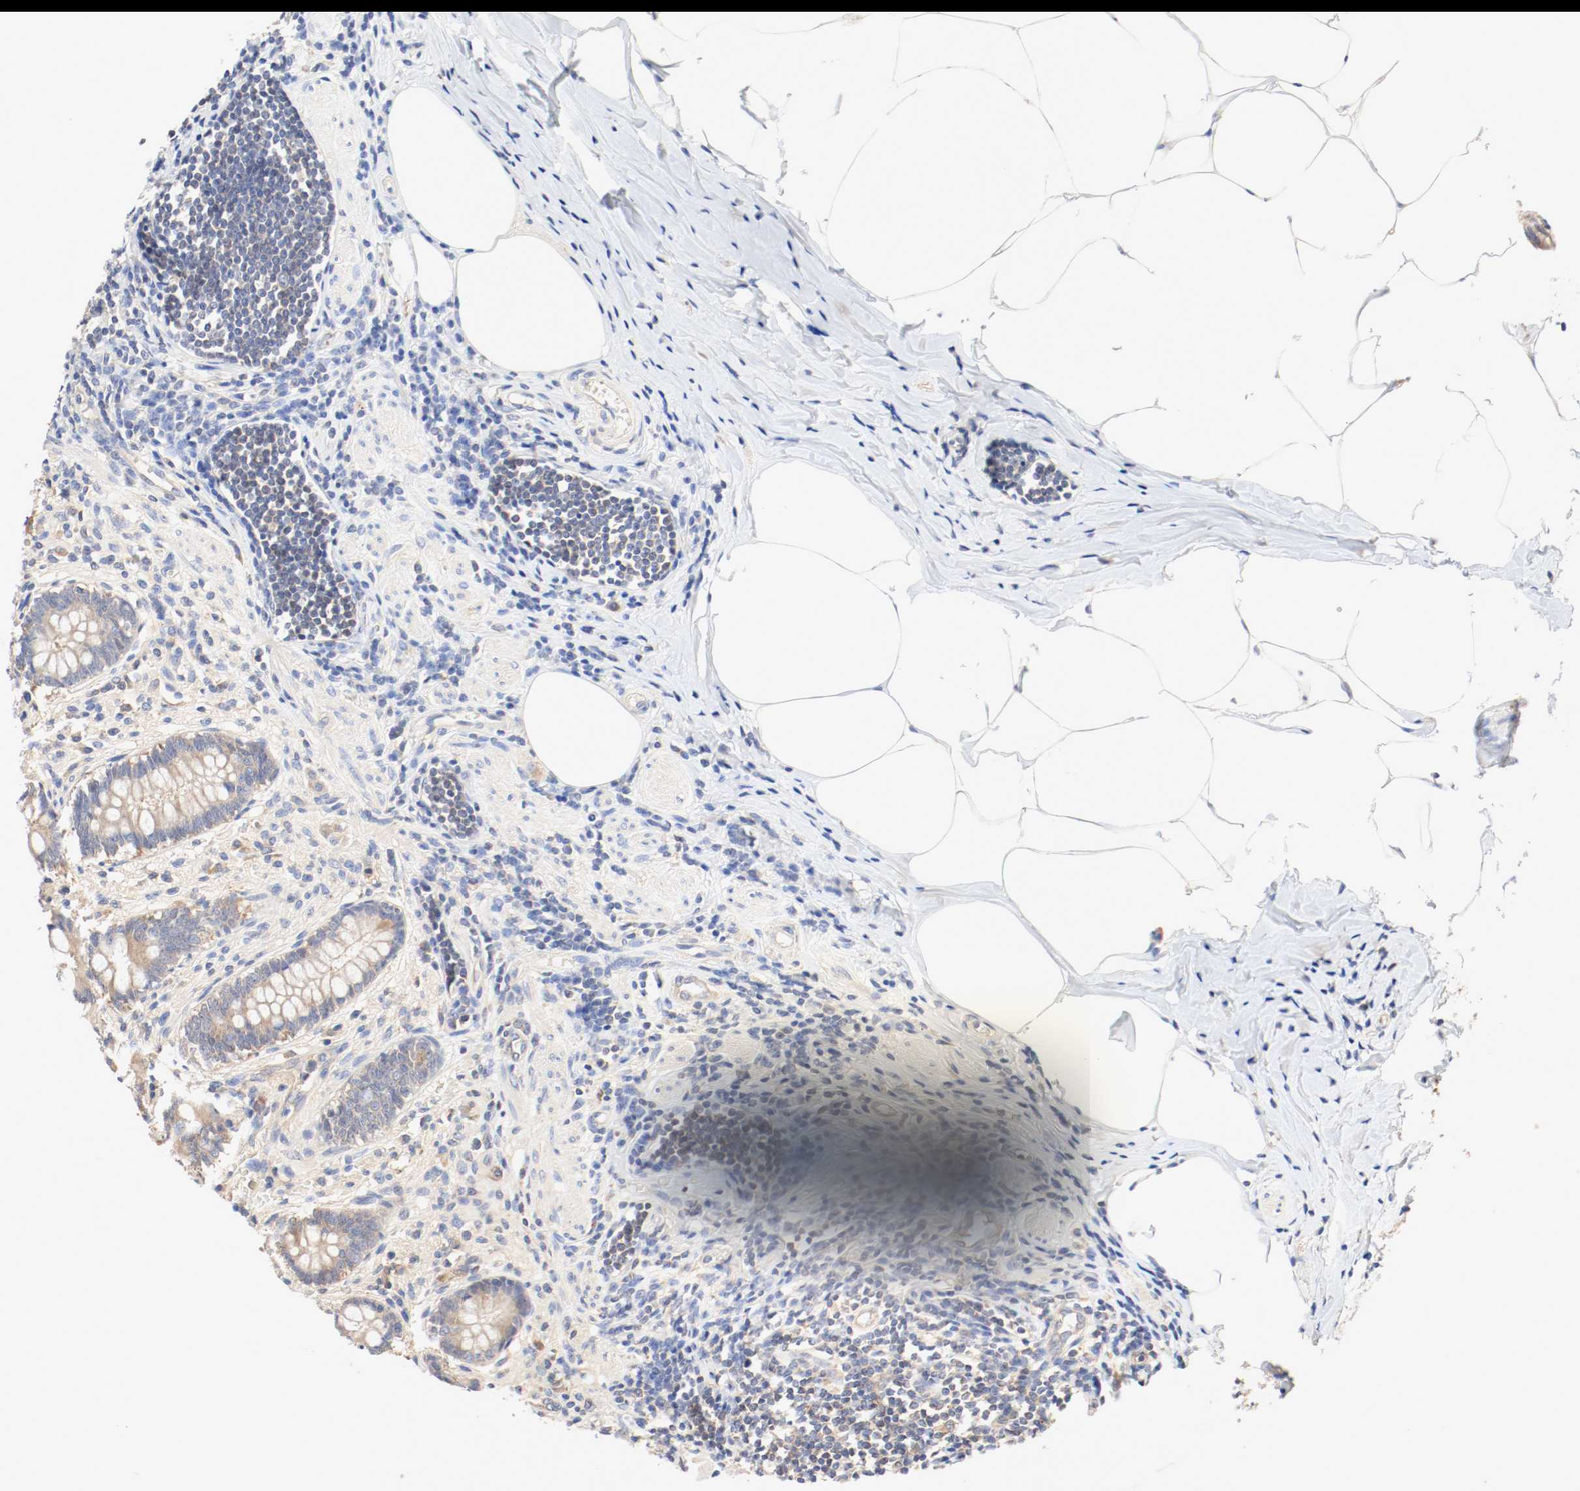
{"staining": {"intensity": "moderate", "quantity": ">75%", "location": "cytoplasmic/membranous"}, "tissue": "appendix", "cell_type": "Glandular cells", "image_type": "normal", "snomed": [{"axis": "morphology", "description": "Normal tissue, NOS"}, {"axis": "topography", "description": "Appendix"}], "caption": "A high-resolution image shows immunohistochemistry staining of benign appendix, which demonstrates moderate cytoplasmic/membranous staining in about >75% of glandular cells. (brown staining indicates protein expression, while blue staining denotes nuclei).", "gene": "GIT1", "patient": {"sex": "female", "age": 50}}